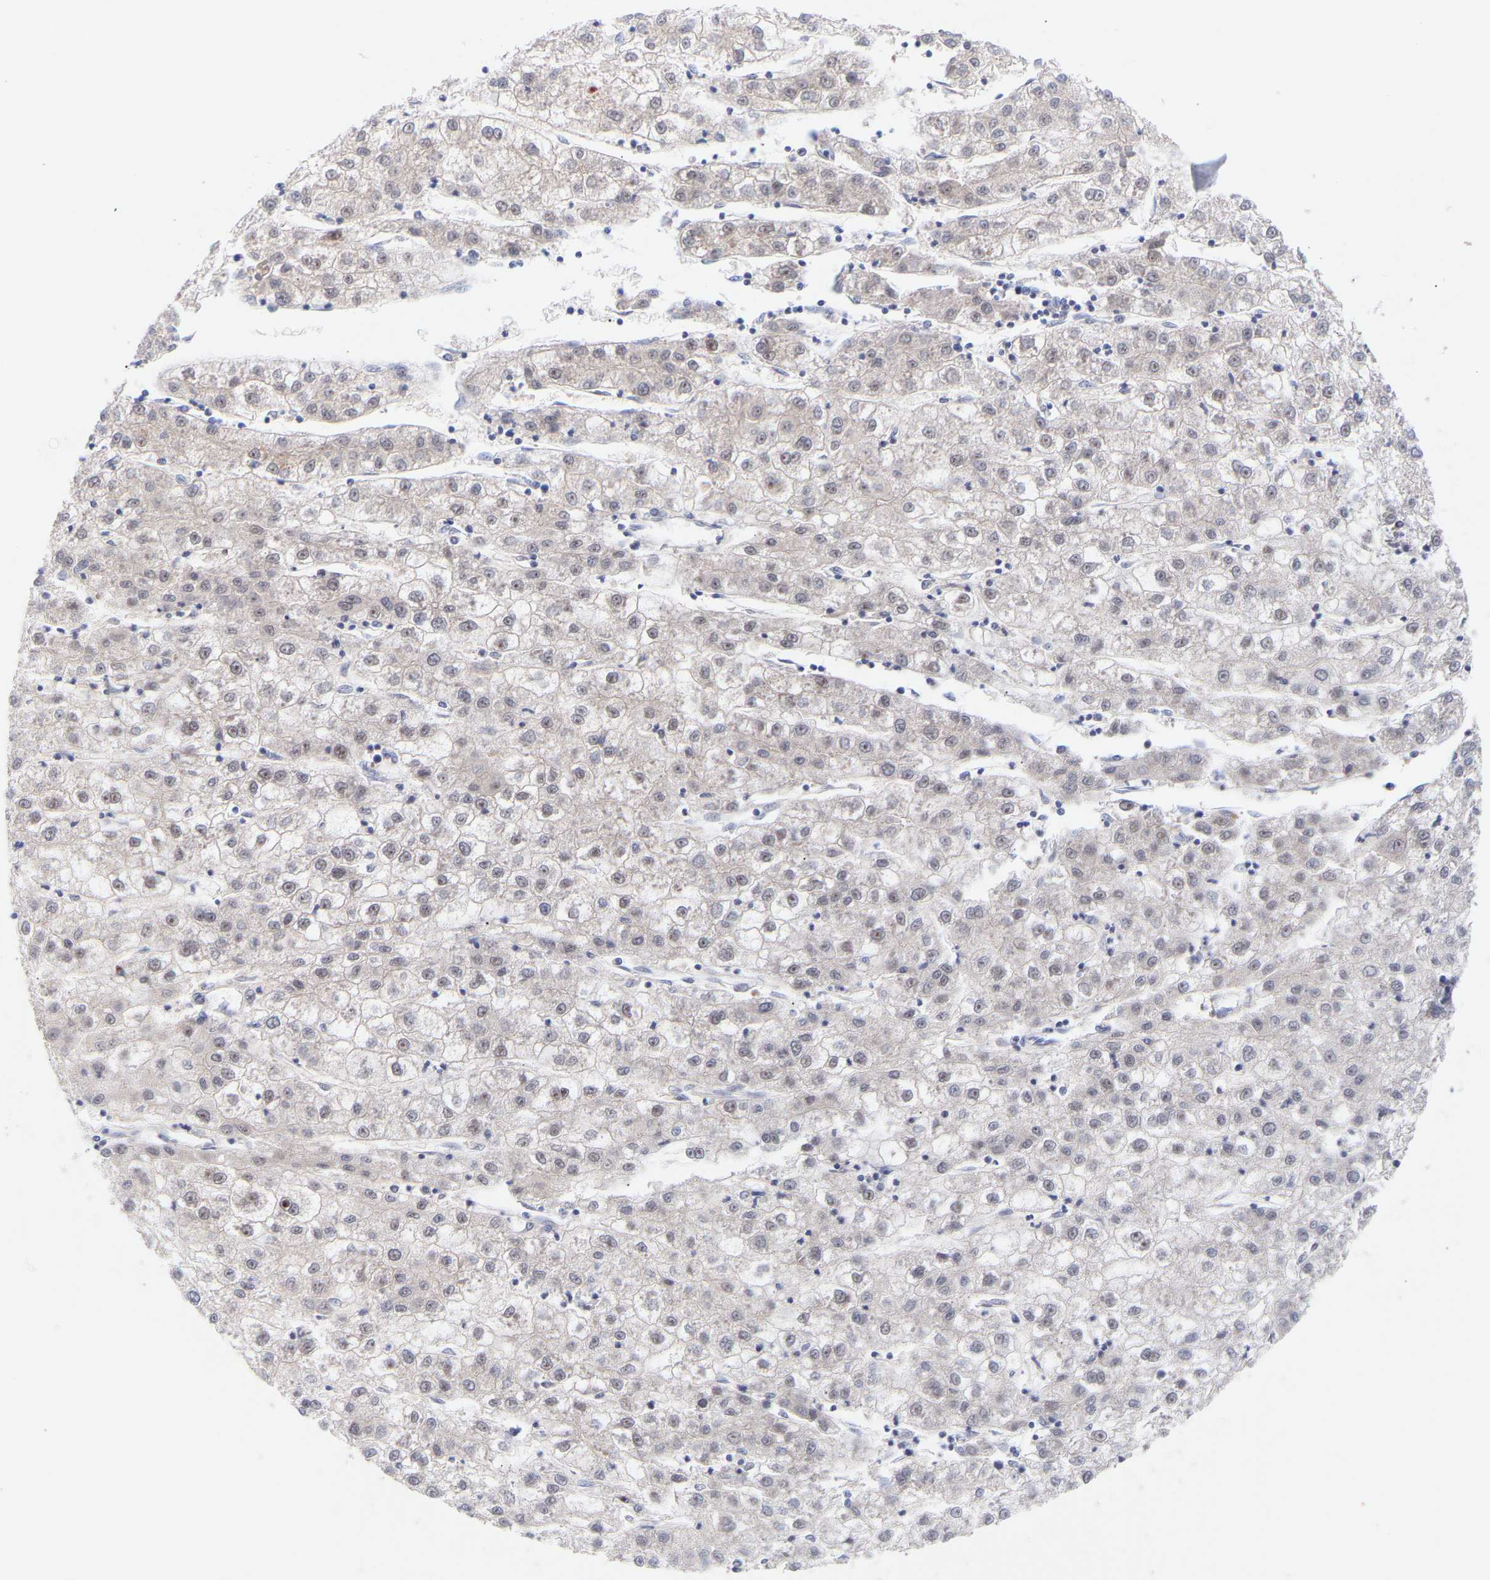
{"staining": {"intensity": "negative", "quantity": "none", "location": "none"}, "tissue": "liver cancer", "cell_type": "Tumor cells", "image_type": "cancer", "snomed": [{"axis": "morphology", "description": "Carcinoma, Hepatocellular, NOS"}, {"axis": "topography", "description": "Liver"}], "caption": "The histopathology image demonstrates no staining of tumor cells in hepatocellular carcinoma (liver).", "gene": "RBM15", "patient": {"sex": "male", "age": 72}}